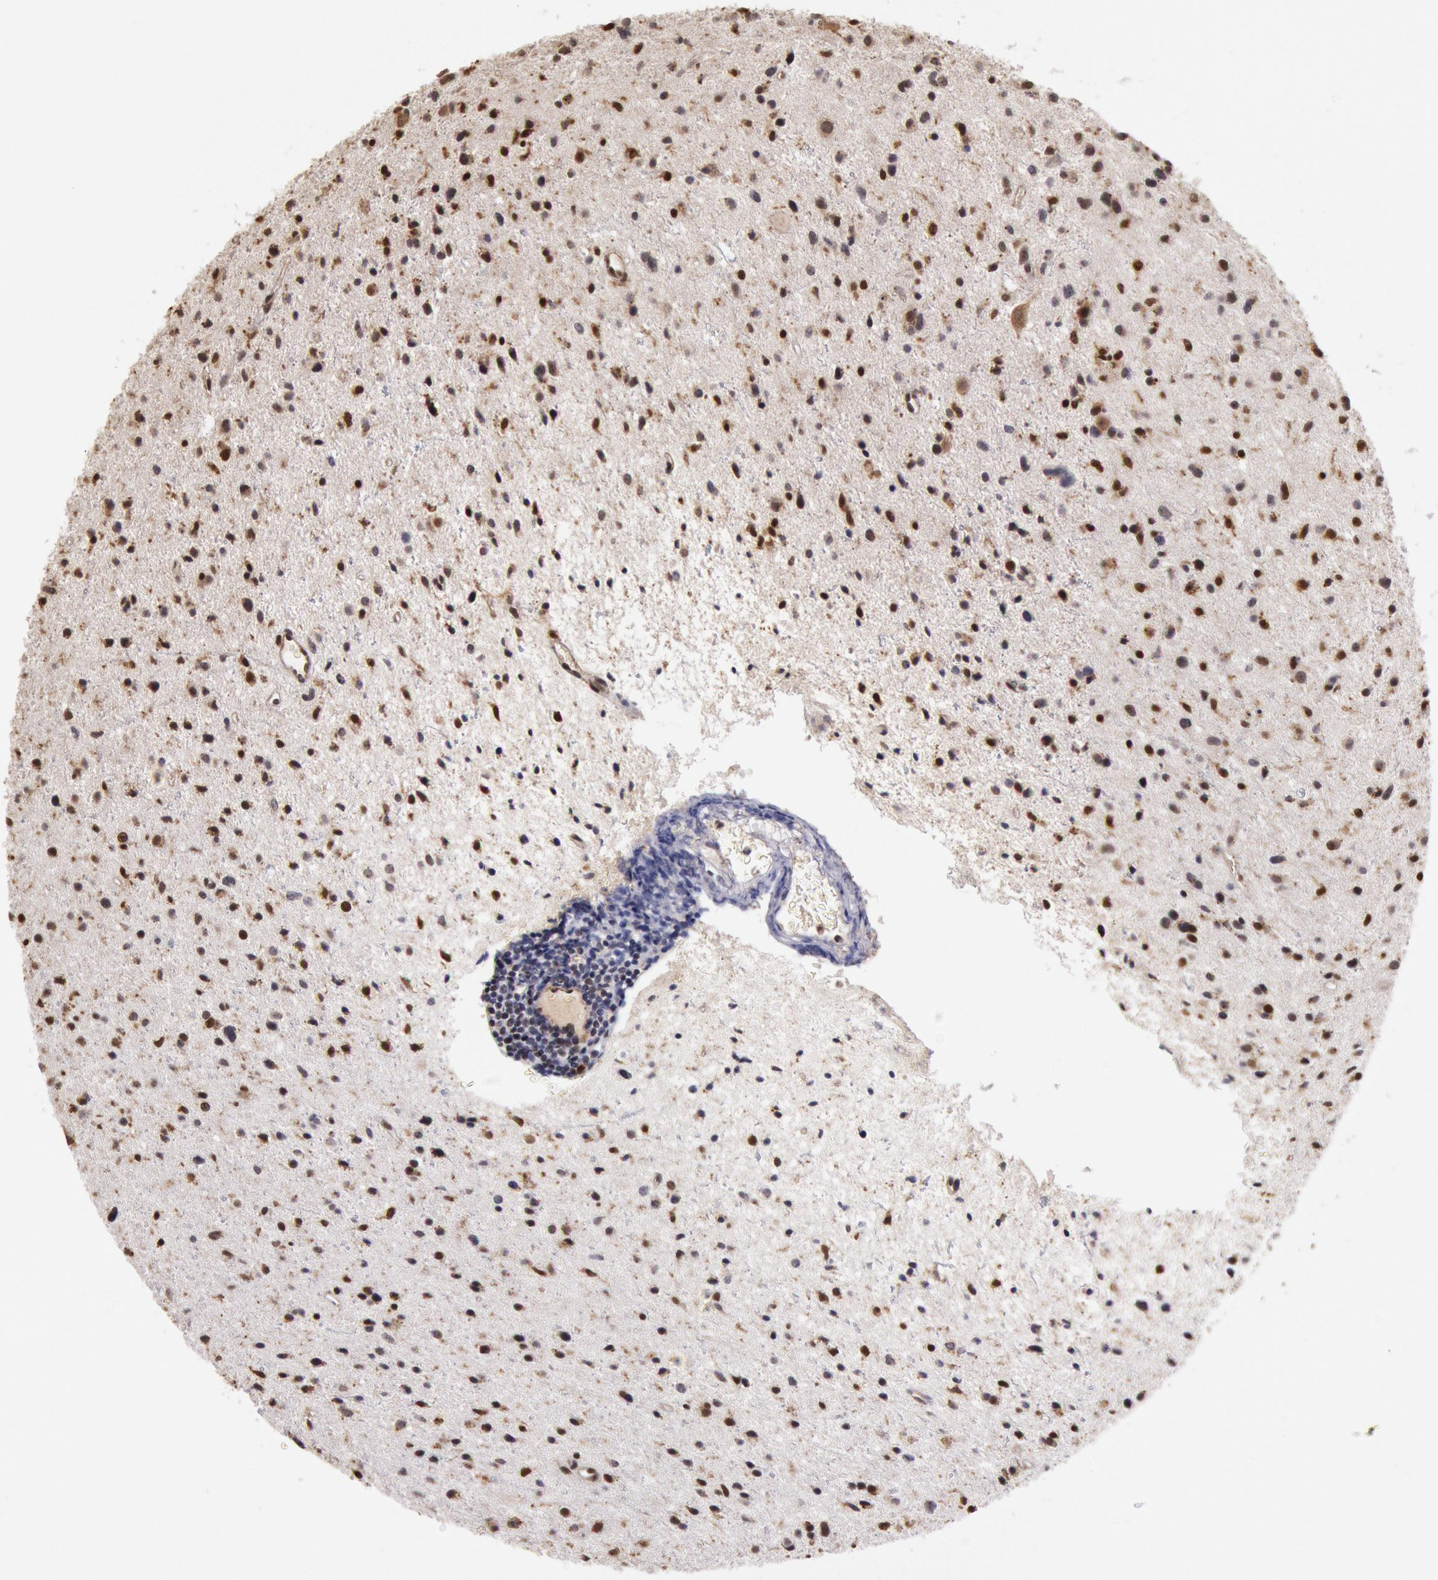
{"staining": {"intensity": "strong", "quantity": "25%-75%", "location": "nuclear"}, "tissue": "glioma", "cell_type": "Tumor cells", "image_type": "cancer", "snomed": [{"axis": "morphology", "description": "Glioma, malignant, Low grade"}, {"axis": "topography", "description": "Brain"}], "caption": "Immunohistochemistry (IHC) of glioma shows high levels of strong nuclear expression in approximately 25%-75% of tumor cells.", "gene": "LIG4", "patient": {"sex": "female", "age": 46}}